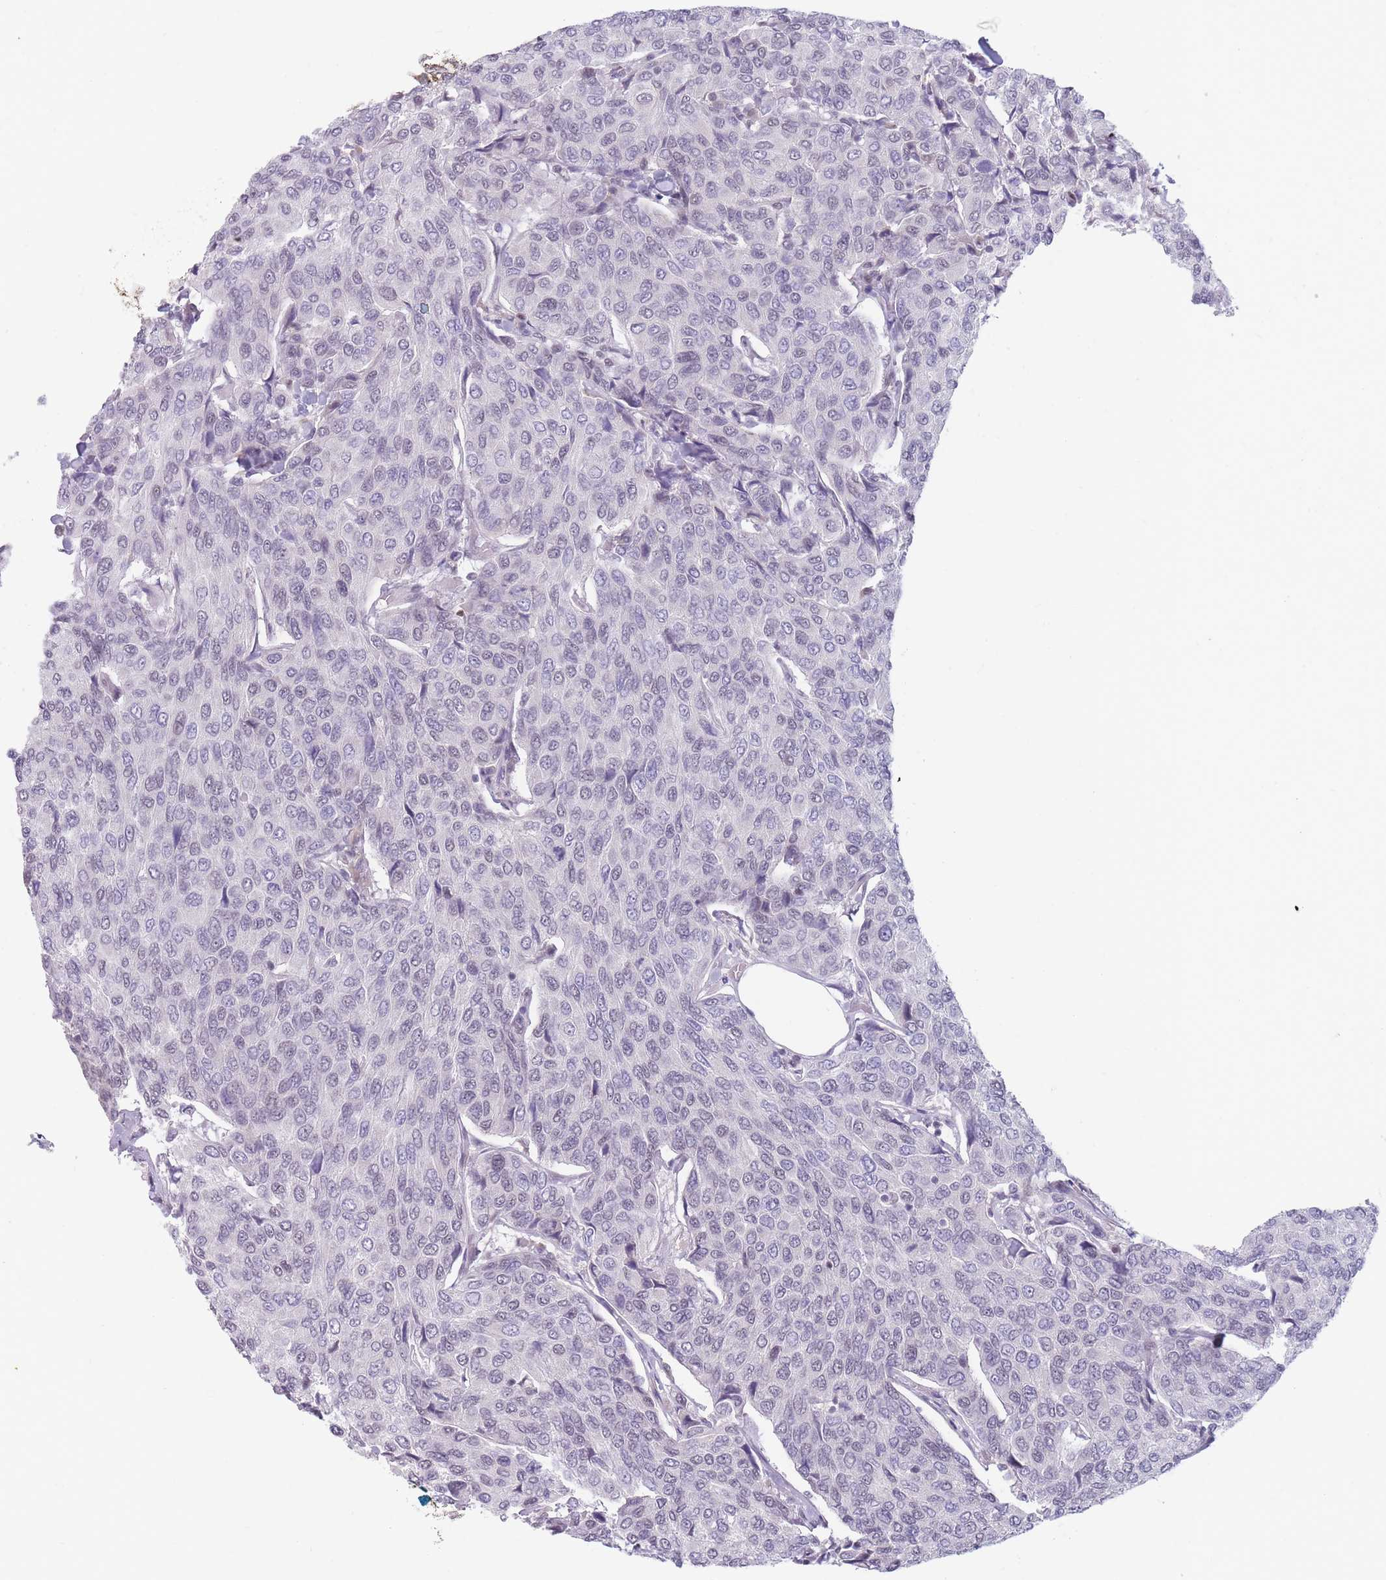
{"staining": {"intensity": "negative", "quantity": "none", "location": "none"}, "tissue": "breast cancer", "cell_type": "Tumor cells", "image_type": "cancer", "snomed": [{"axis": "morphology", "description": "Duct carcinoma"}, {"axis": "topography", "description": "Breast"}], "caption": "Immunohistochemistry (IHC) histopathology image of neoplastic tissue: breast infiltrating ductal carcinoma stained with DAB (3,3'-diaminobenzidine) demonstrates no significant protein expression in tumor cells. Brightfield microscopy of immunohistochemistry (IHC) stained with DAB (3,3'-diaminobenzidine) (brown) and hematoxylin (blue), captured at high magnification.", "gene": "ARID3B", "patient": {"sex": "female", "age": 55}}